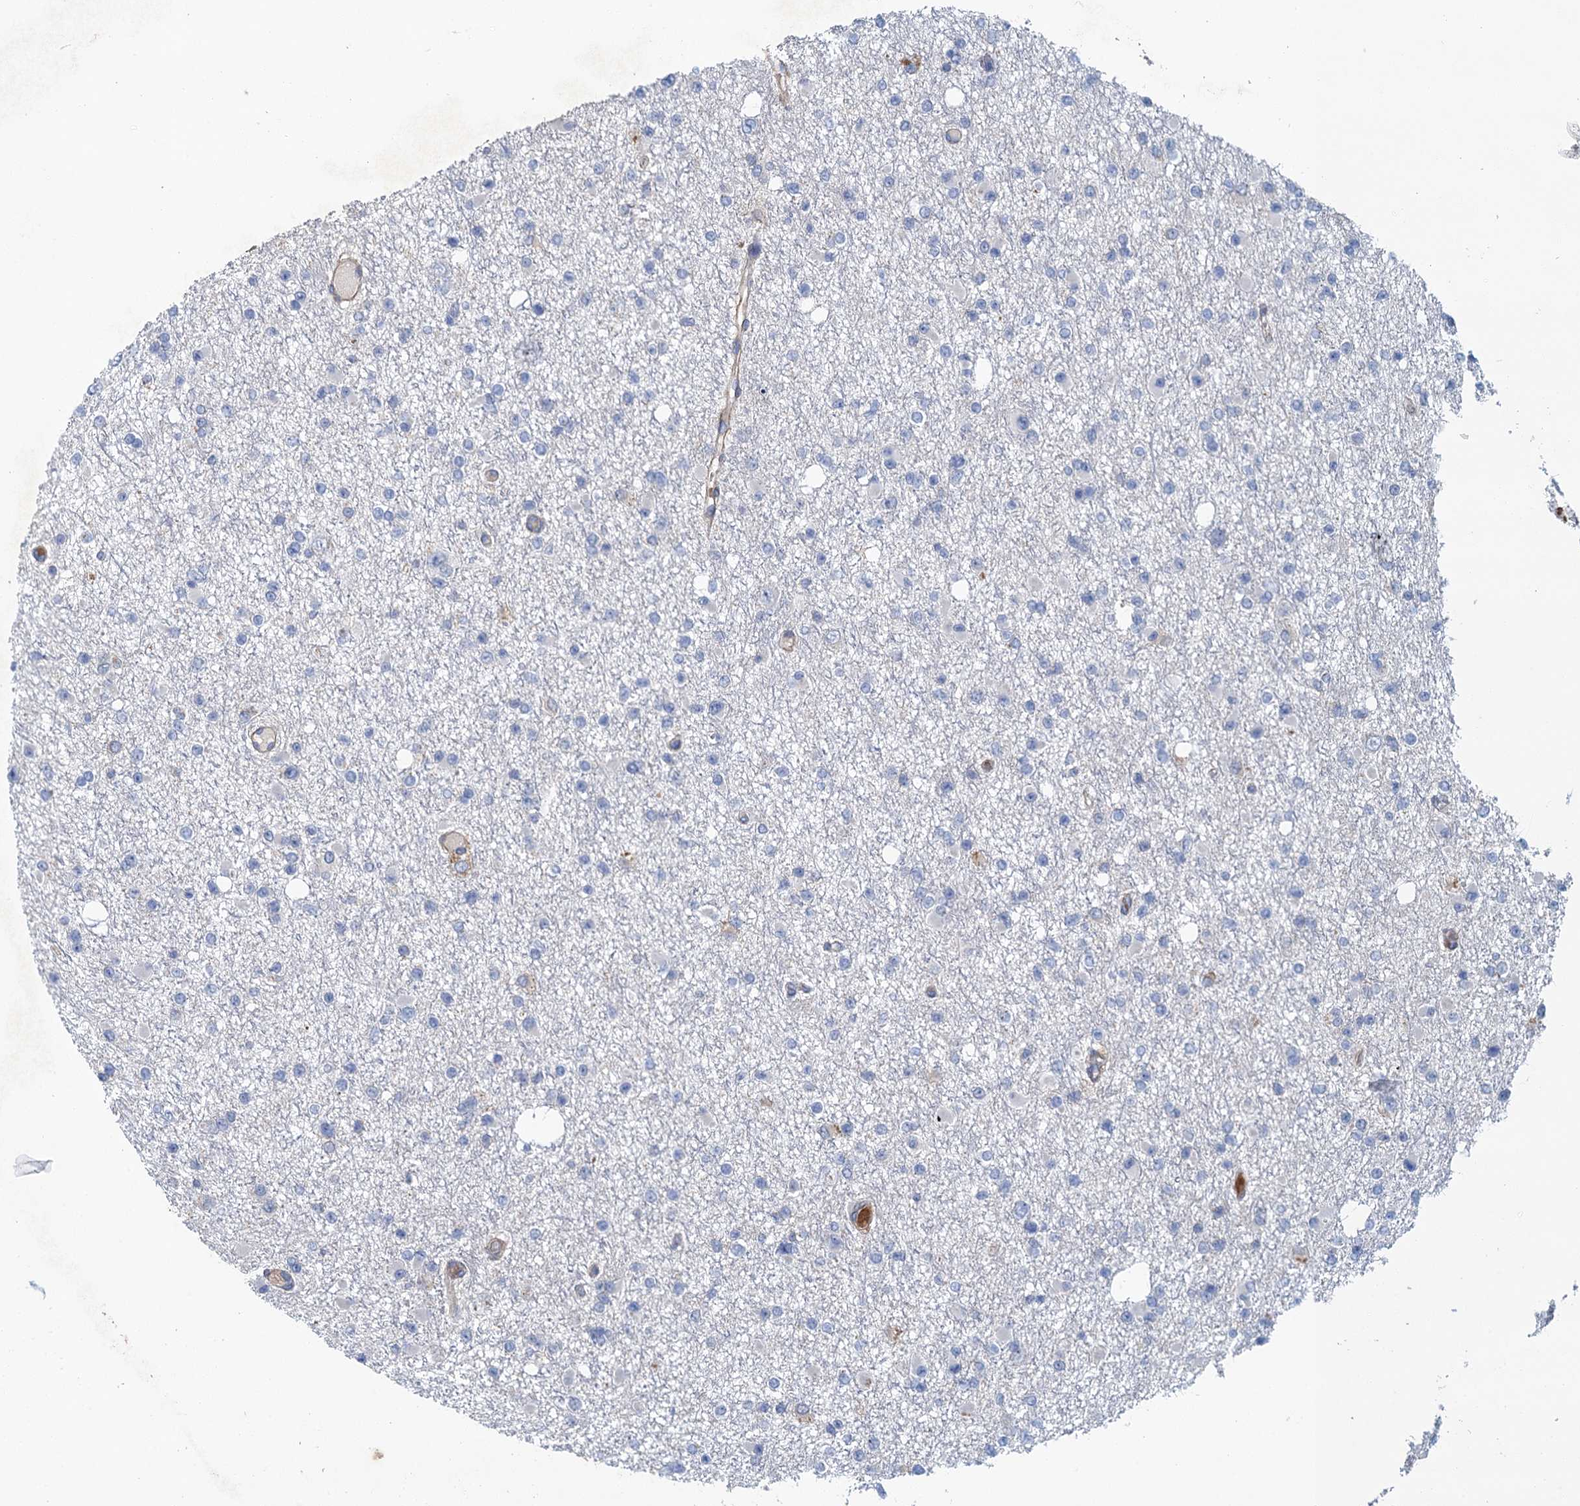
{"staining": {"intensity": "negative", "quantity": "none", "location": "none"}, "tissue": "glioma", "cell_type": "Tumor cells", "image_type": "cancer", "snomed": [{"axis": "morphology", "description": "Glioma, malignant, Low grade"}, {"axis": "topography", "description": "Brain"}], "caption": "This is a histopathology image of immunohistochemistry staining of glioma, which shows no staining in tumor cells.", "gene": "RSAD2", "patient": {"sex": "female", "age": 22}}